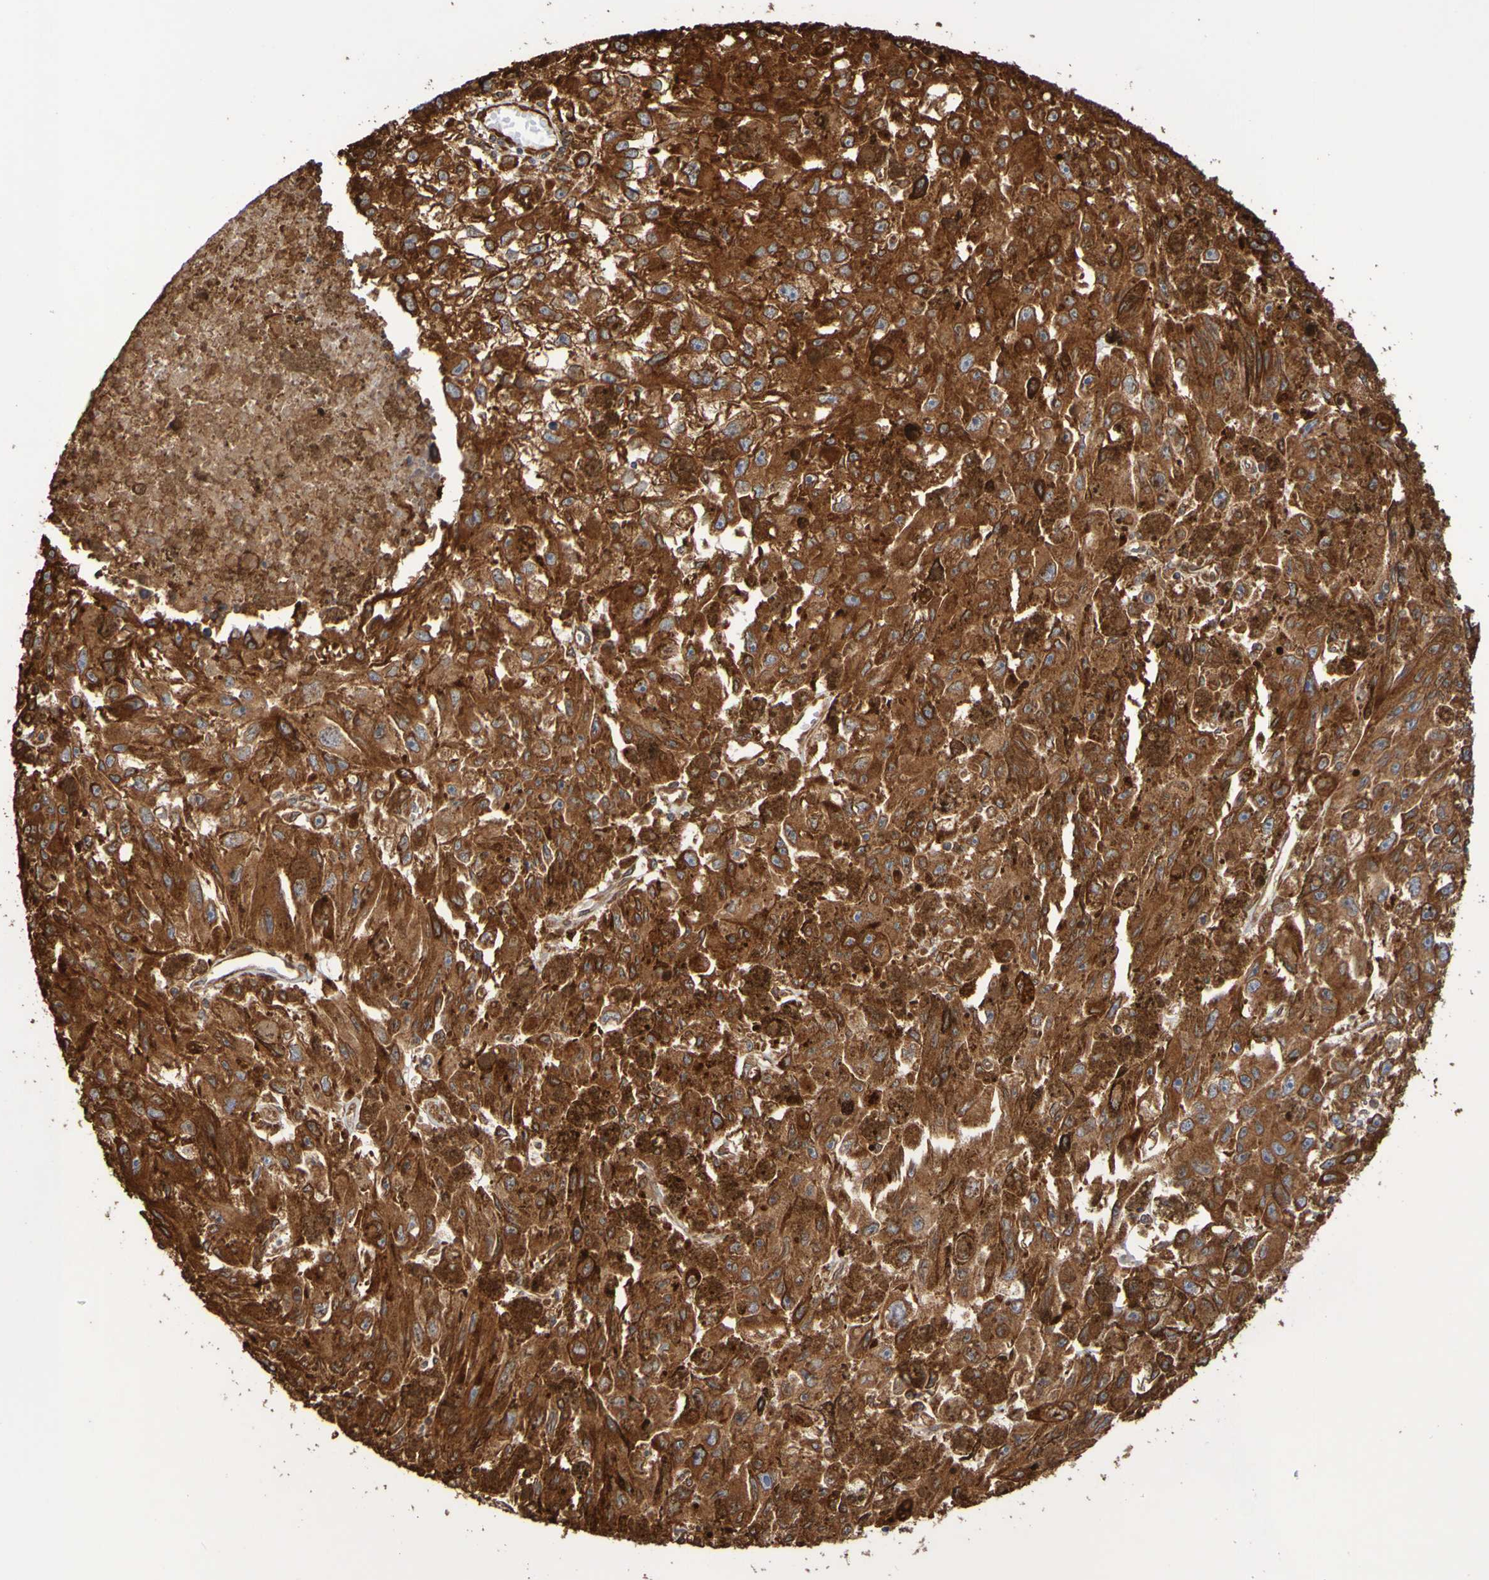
{"staining": {"intensity": "strong", "quantity": ">75%", "location": "cytoplasmic/membranous"}, "tissue": "melanoma", "cell_type": "Tumor cells", "image_type": "cancer", "snomed": [{"axis": "morphology", "description": "Malignant melanoma, NOS"}, {"axis": "topography", "description": "Skin"}], "caption": "A brown stain highlights strong cytoplasmic/membranous staining of a protein in malignant melanoma tumor cells. The protein of interest is shown in brown color, while the nuclei are stained blue.", "gene": "RAB11A", "patient": {"sex": "female", "age": 104}}